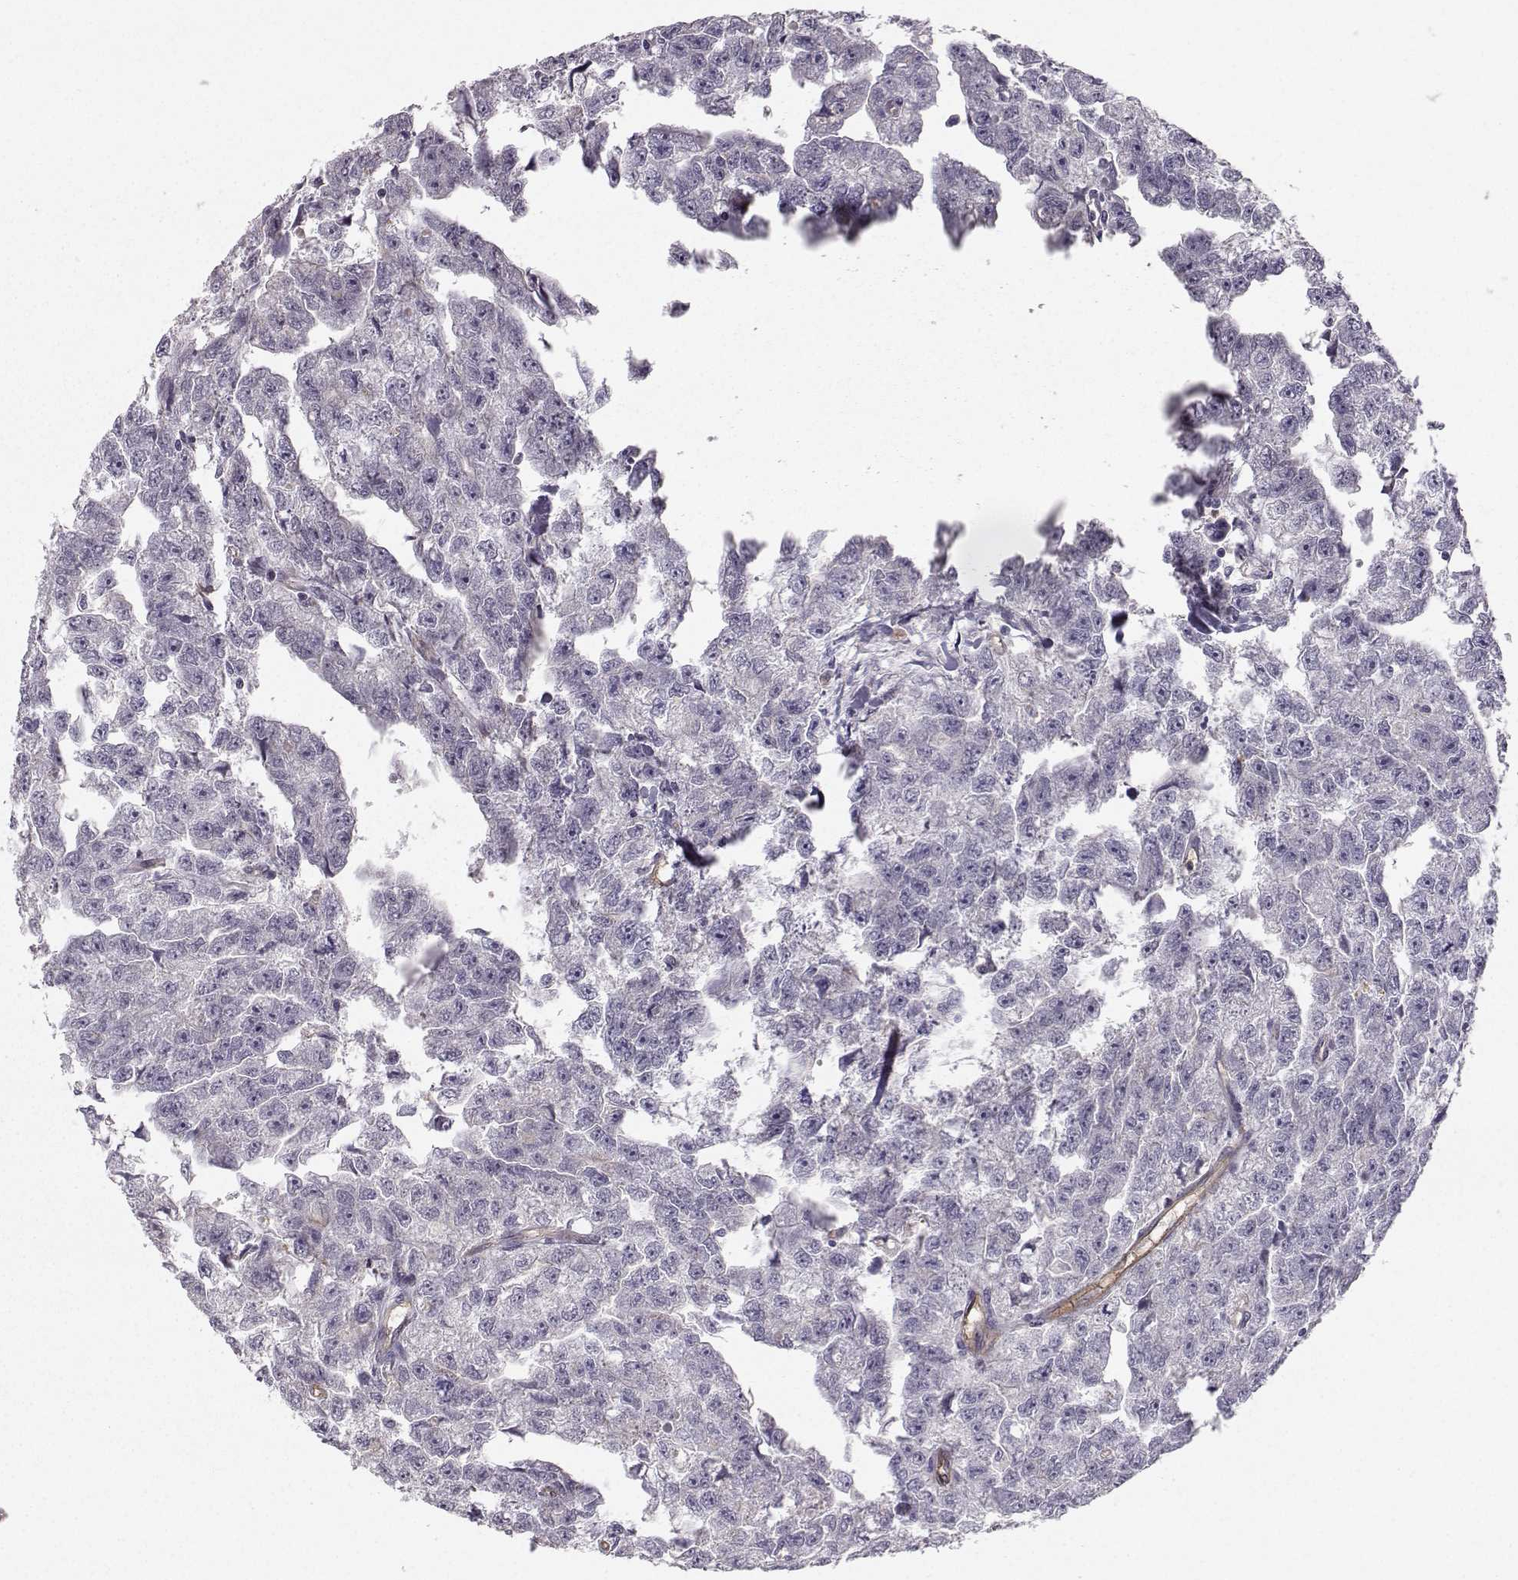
{"staining": {"intensity": "negative", "quantity": "none", "location": "none"}, "tissue": "testis cancer", "cell_type": "Tumor cells", "image_type": "cancer", "snomed": [{"axis": "morphology", "description": "Carcinoma, Embryonal, NOS"}, {"axis": "morphology", "description": "Teratoma, malignant, NOS"}, {"axis": "topography", "description": "Testis"}], "caption": "Immunohistochemistry image of neoplastic tissue: human testis cancer stained with DAB (3,3'-diaminobenzidine) demonstrates no significant protein positivity in tumor cells.", "gene": "OPRD1", "patient": {"sex": "male", "age": 44}}